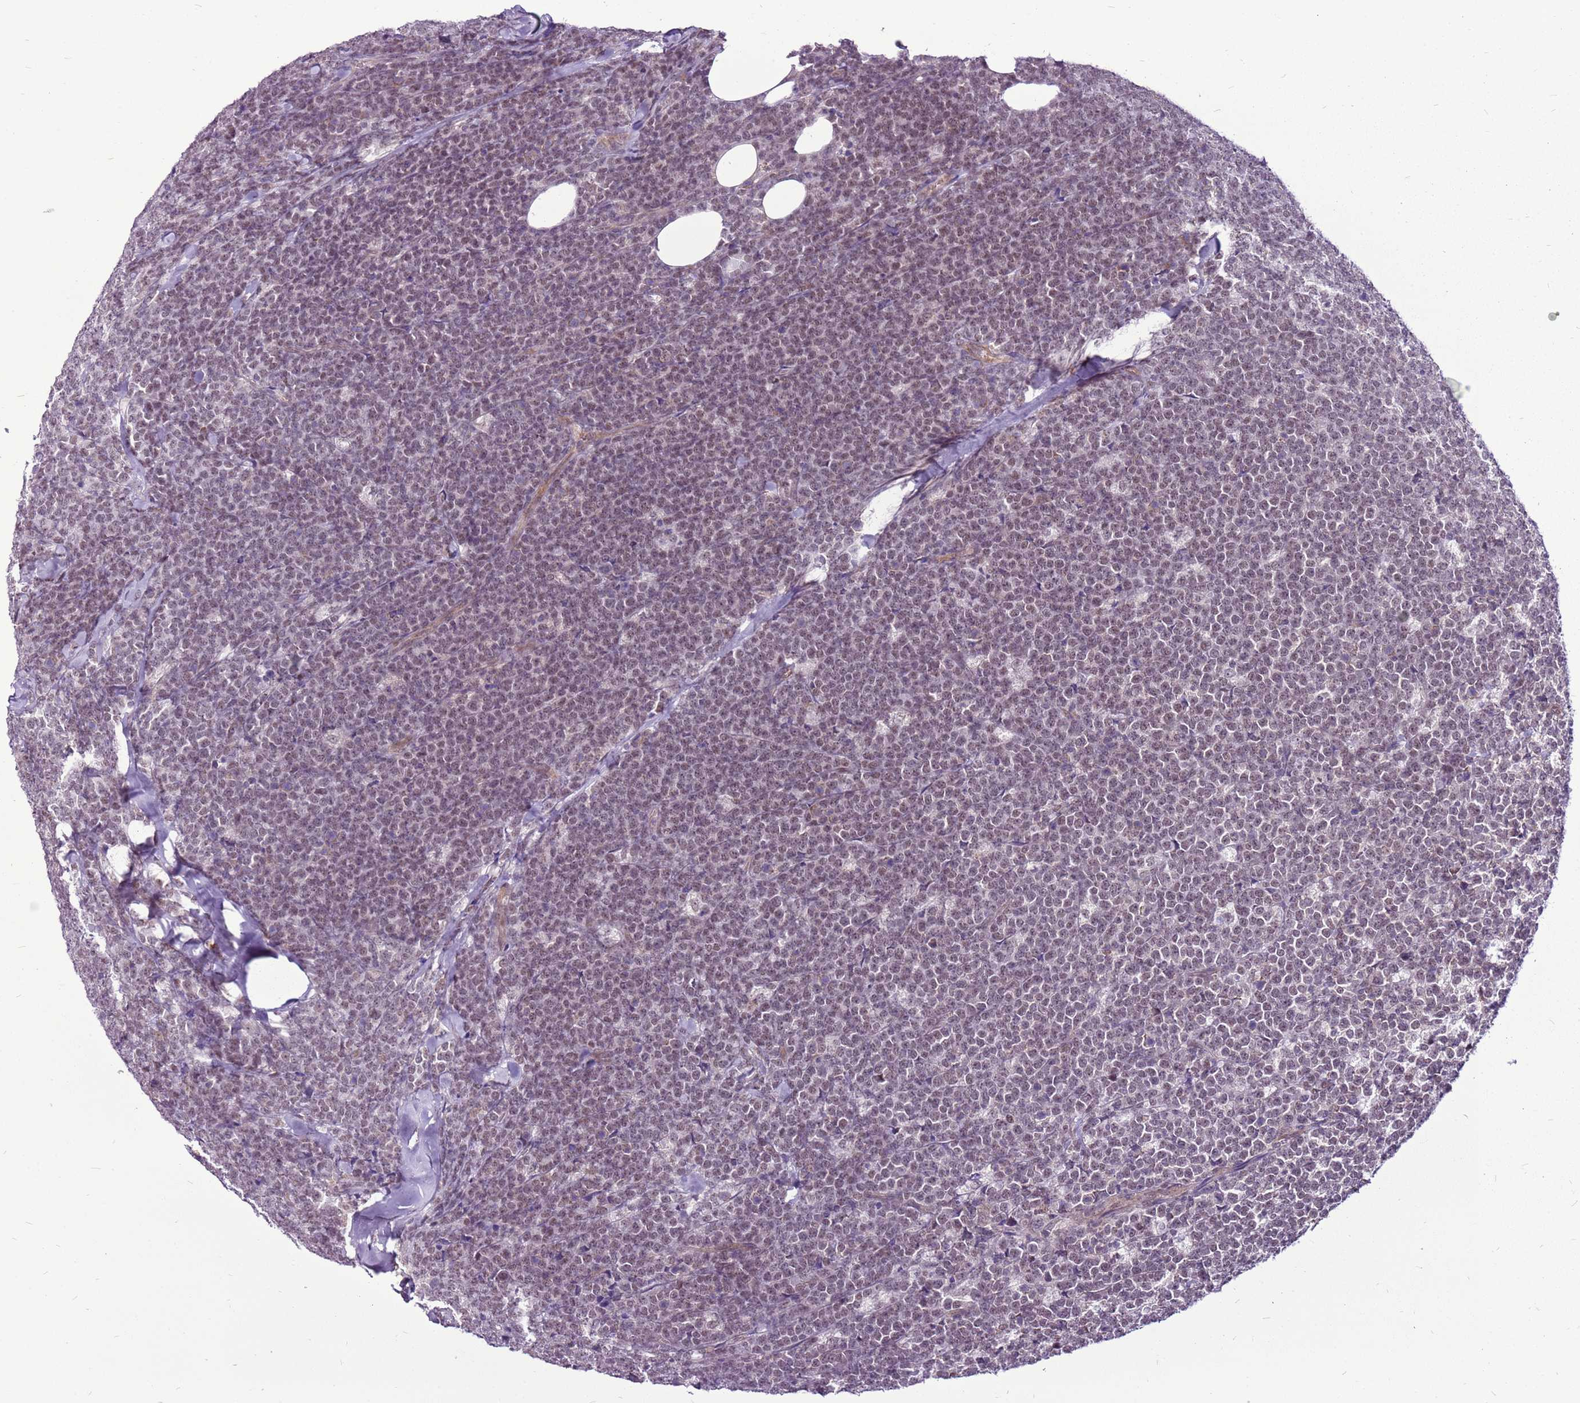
{"staining": {"intensity": "weak", "quantity": "25%-75%", "location": "nuclear"}, "tissue": "lymphoma", "cell_type": "Tumor cells", "image_type": "cancer", "snomed": [{"axis": "morphology", "description": "Malignant lymphoma, non-Hodgkin's type, High grade"}, {"axis": "topography", "description": "Small intestine"}], "caption": "High-grade malignant lymphoma, non-Hodgkin's type tissue demonstrates weak nuclear expression in approximately 25%-75% of tumor cells", "gene": "CCDC166", "patient": {"sex": "male", "age": 8}}